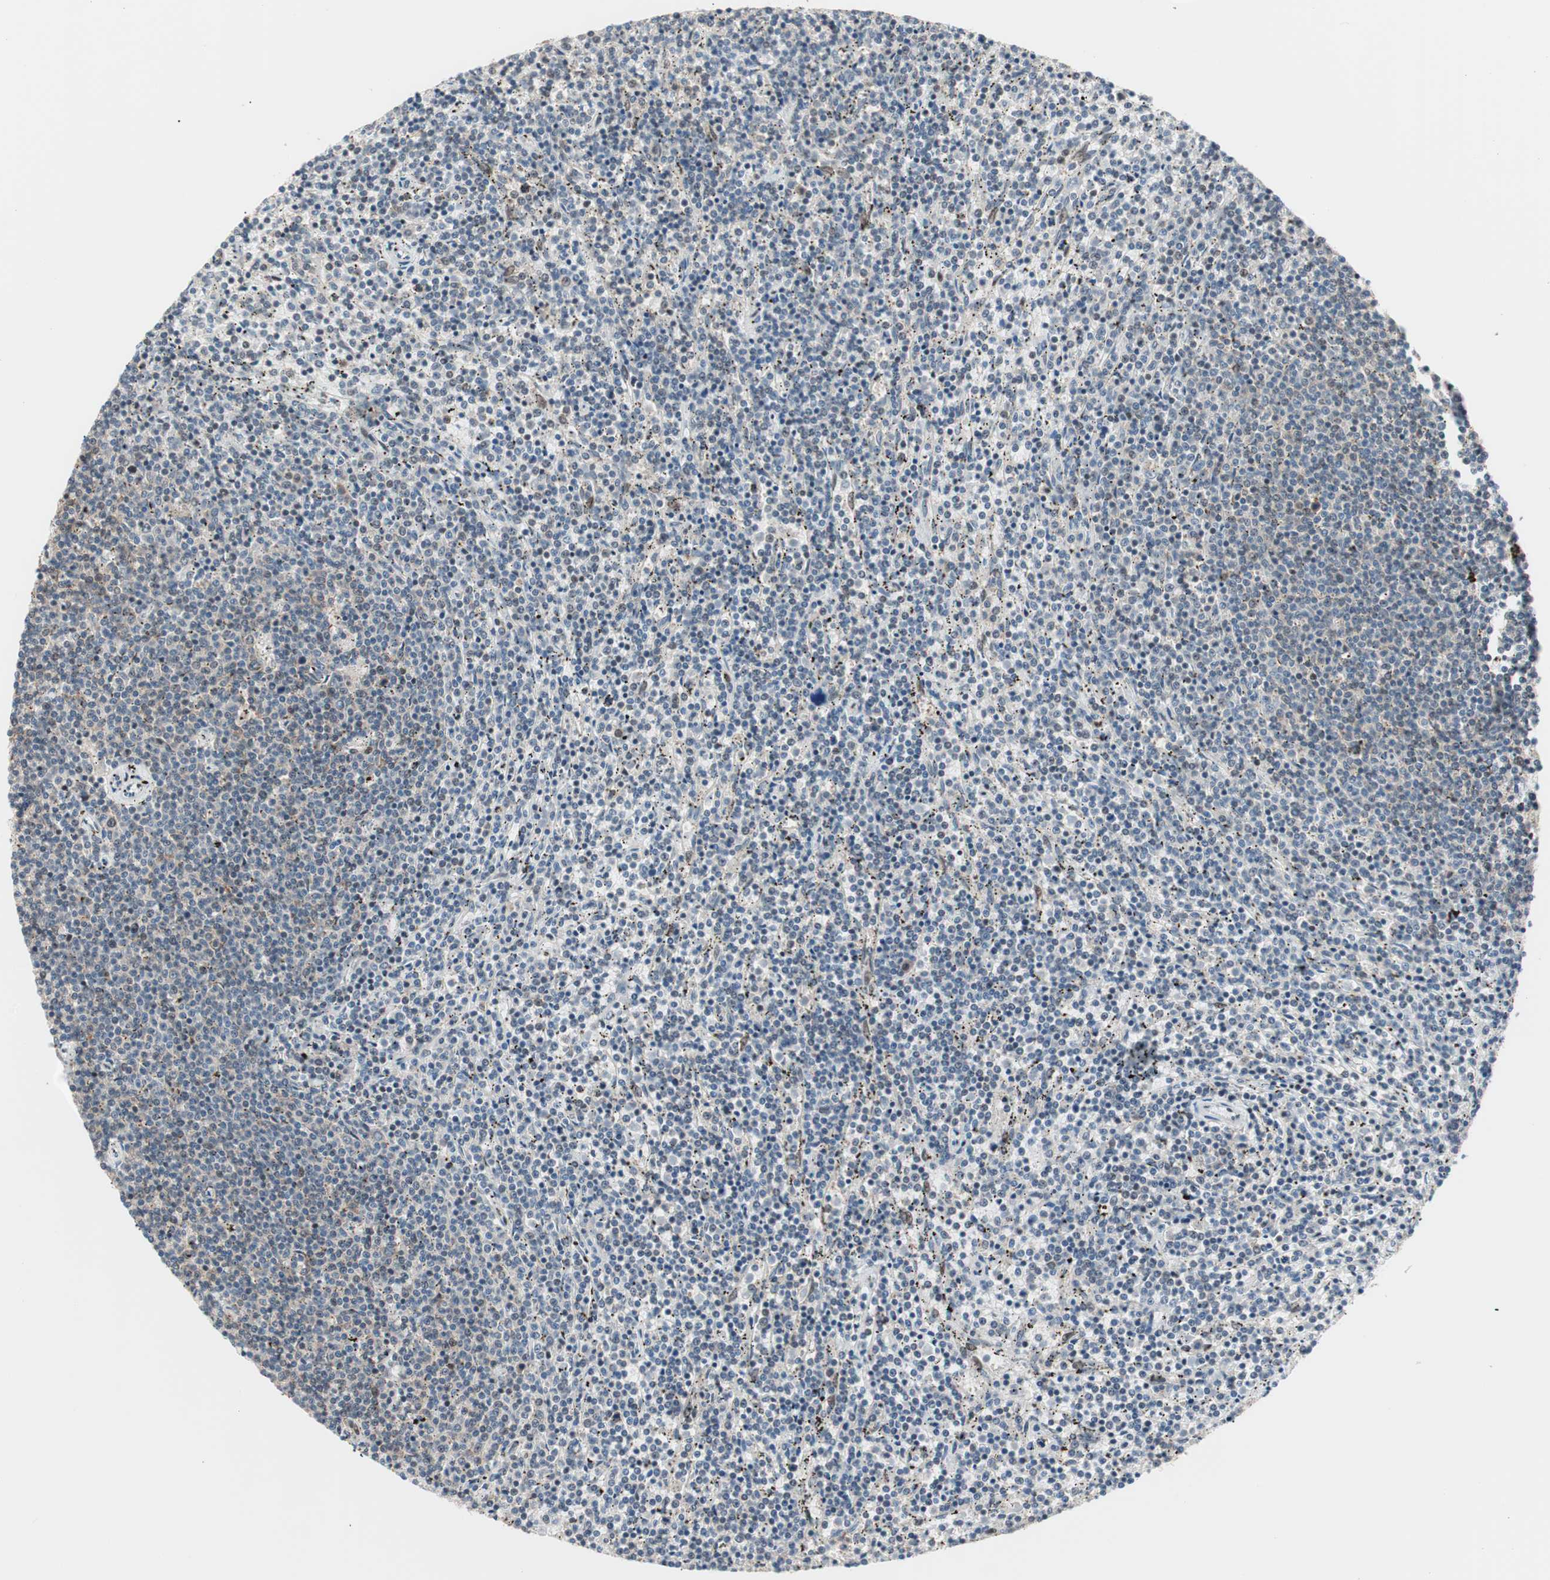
{"staining": {"intensity": "weak", "quantity": "<25%", "location": "cytoplasmic/membranous"}, "tissue": "lymphoma", "cell_type": "Tumor cells", "image_type": "cancer", "snomed": [{"axis": "morphology", "description": "Malignant lymphoma, non-Hodgkin's type, Low grade"}, {"axis": "topography", "description": "Spleen"}], "caption": "High power microscopy image of an immunohistochemistry (IHC) micrograph of lymphoma, revealing no significant staining in tumor cells.", "gene": "POLH", "patient": {"sex": "female", "age": 50}}